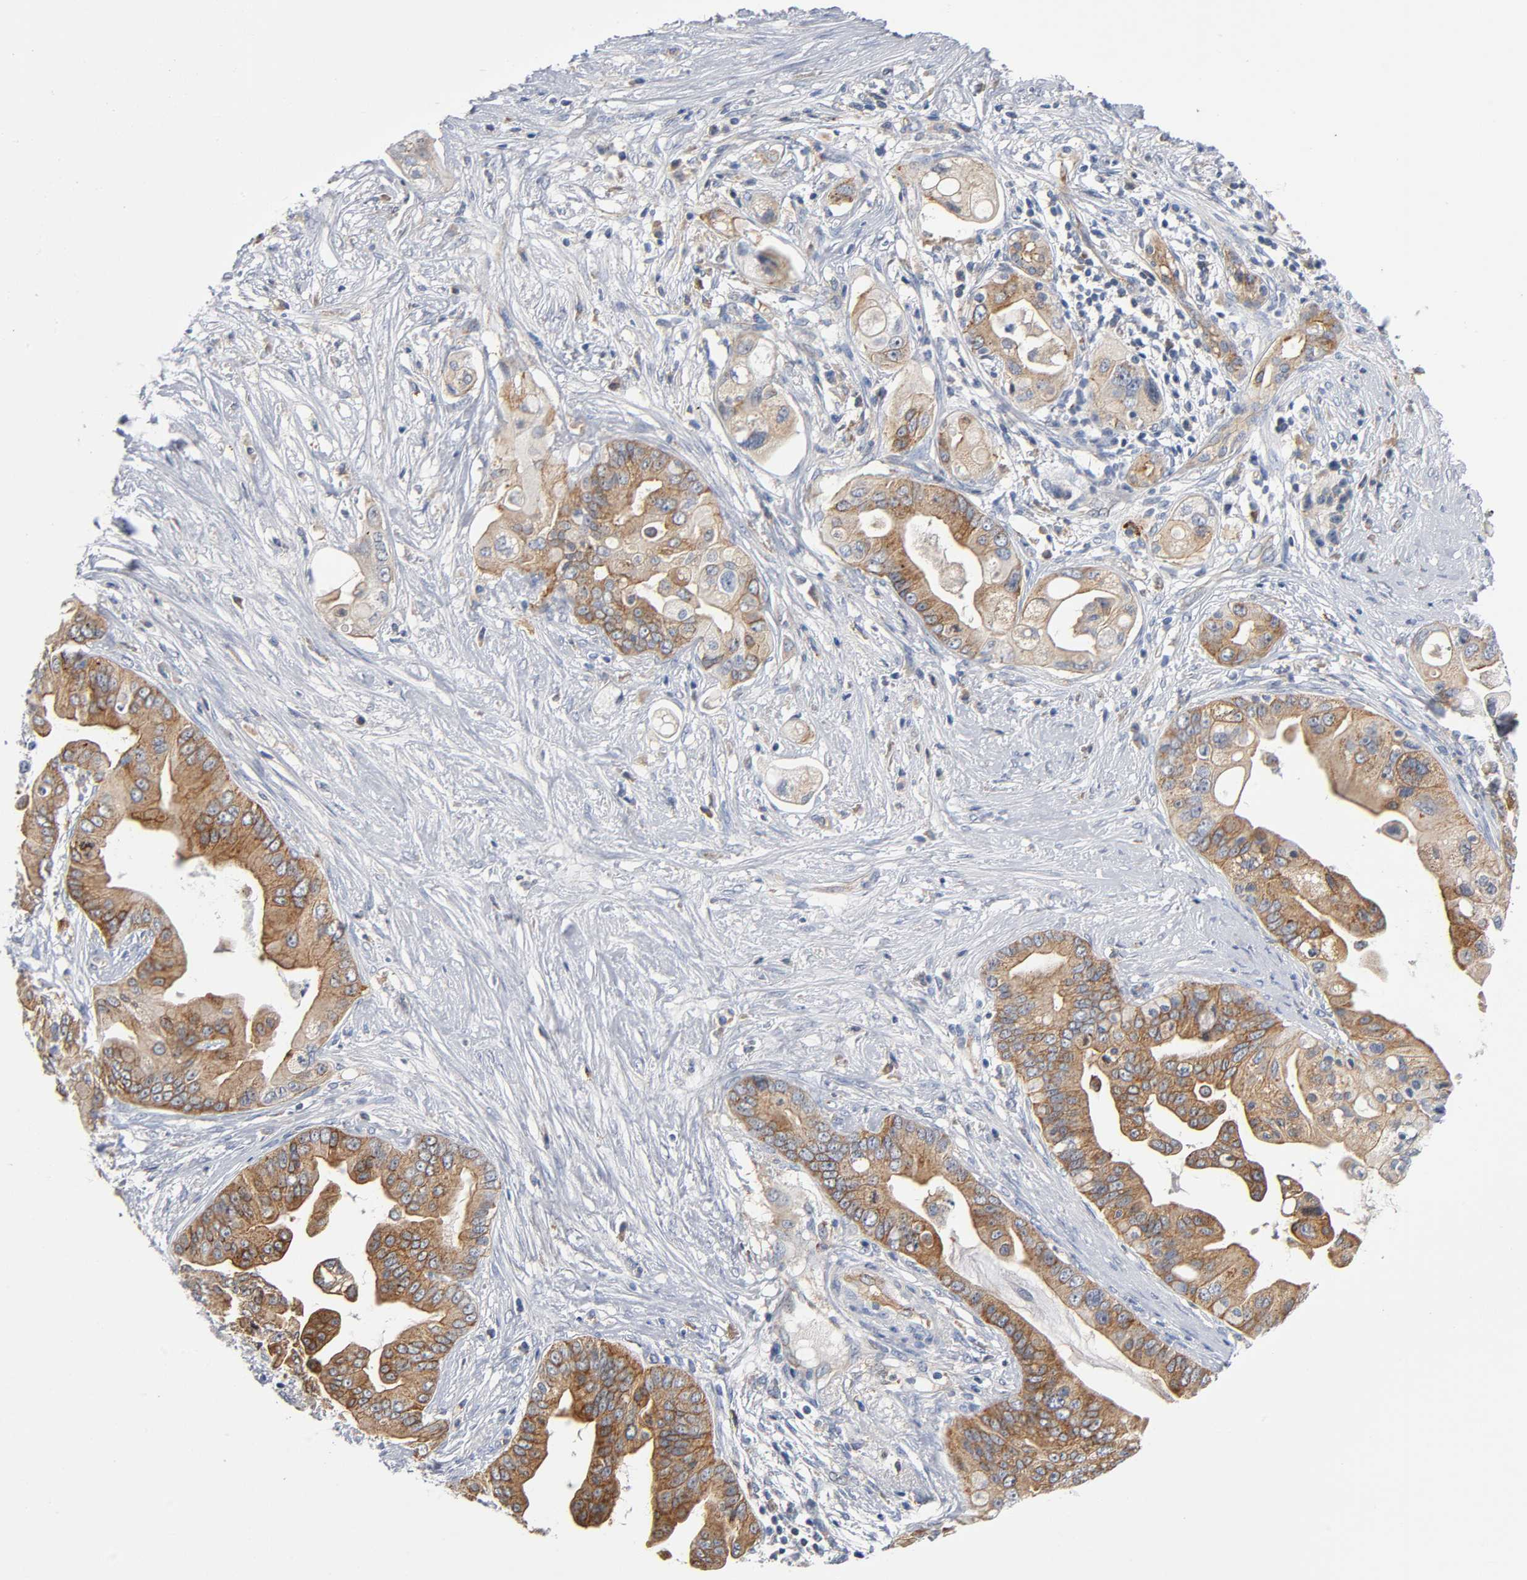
{"staining": {"intensity": "moderate", "quantity": ">75%", "location": "cytoplasmic/membranous"}, "tissue": "pancreatic cancer", "cell_type": "Tumor cells", "image_type": "cancer", "snomed": [{"axis": "morphology", "description": "Adenocarcinoma, NOS"}, {"axis": "topography", "description": "Pancreas"}], "caption": "There is medium levels of moderate cytoplasmic/membranous expression in tumor cells of adenocarcinoma (pancreatic), as demonstrated by immunohistochemical staining (brown color).", "gene": "CD2AP", "patient": {"sex": "female", "age": 75}}